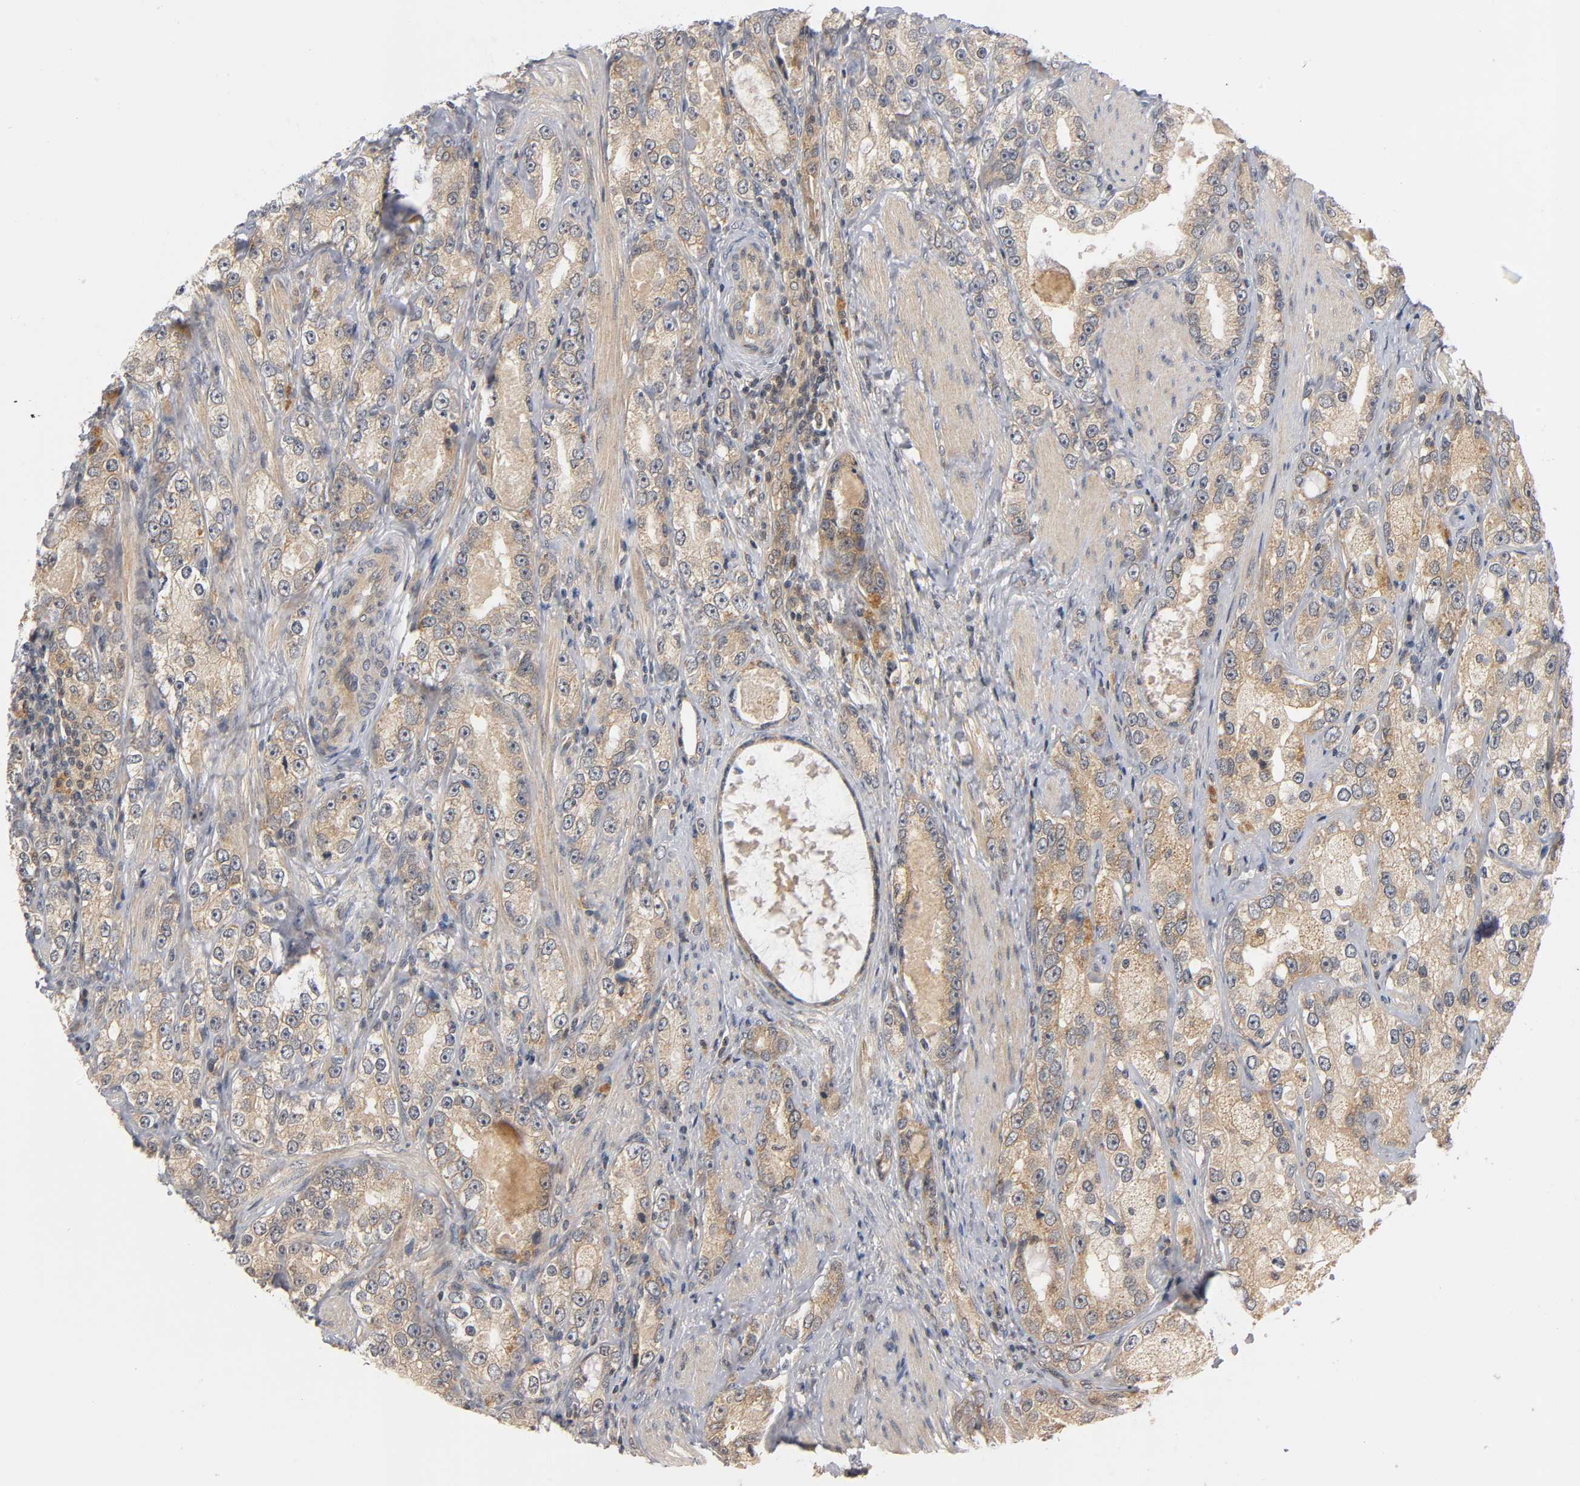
{"staining": {"intensity": "moderate", "quantity": ">75%", "location": "cytoplasmic/membranous"}, "tissue": "prostate cancer", "cell_type": "Tumor cells", "image_type": "cancer", "snomed": [{"axis": "morphology", "description": "Adenocarcinoma, High grade"}, {"axis": "topography", "description": "Prostate"}], "caption": "An immunohistochemistry (IHC) micrograph of tumor tissue is shown. Protein staining in brown labels moderate cytoplasmic/membranous positivity in adenocarcinoma (high-grade) (prostate) within tumor cells.", "gene": "MAPK8", "patient": {"sex": "male", "age": 63}}